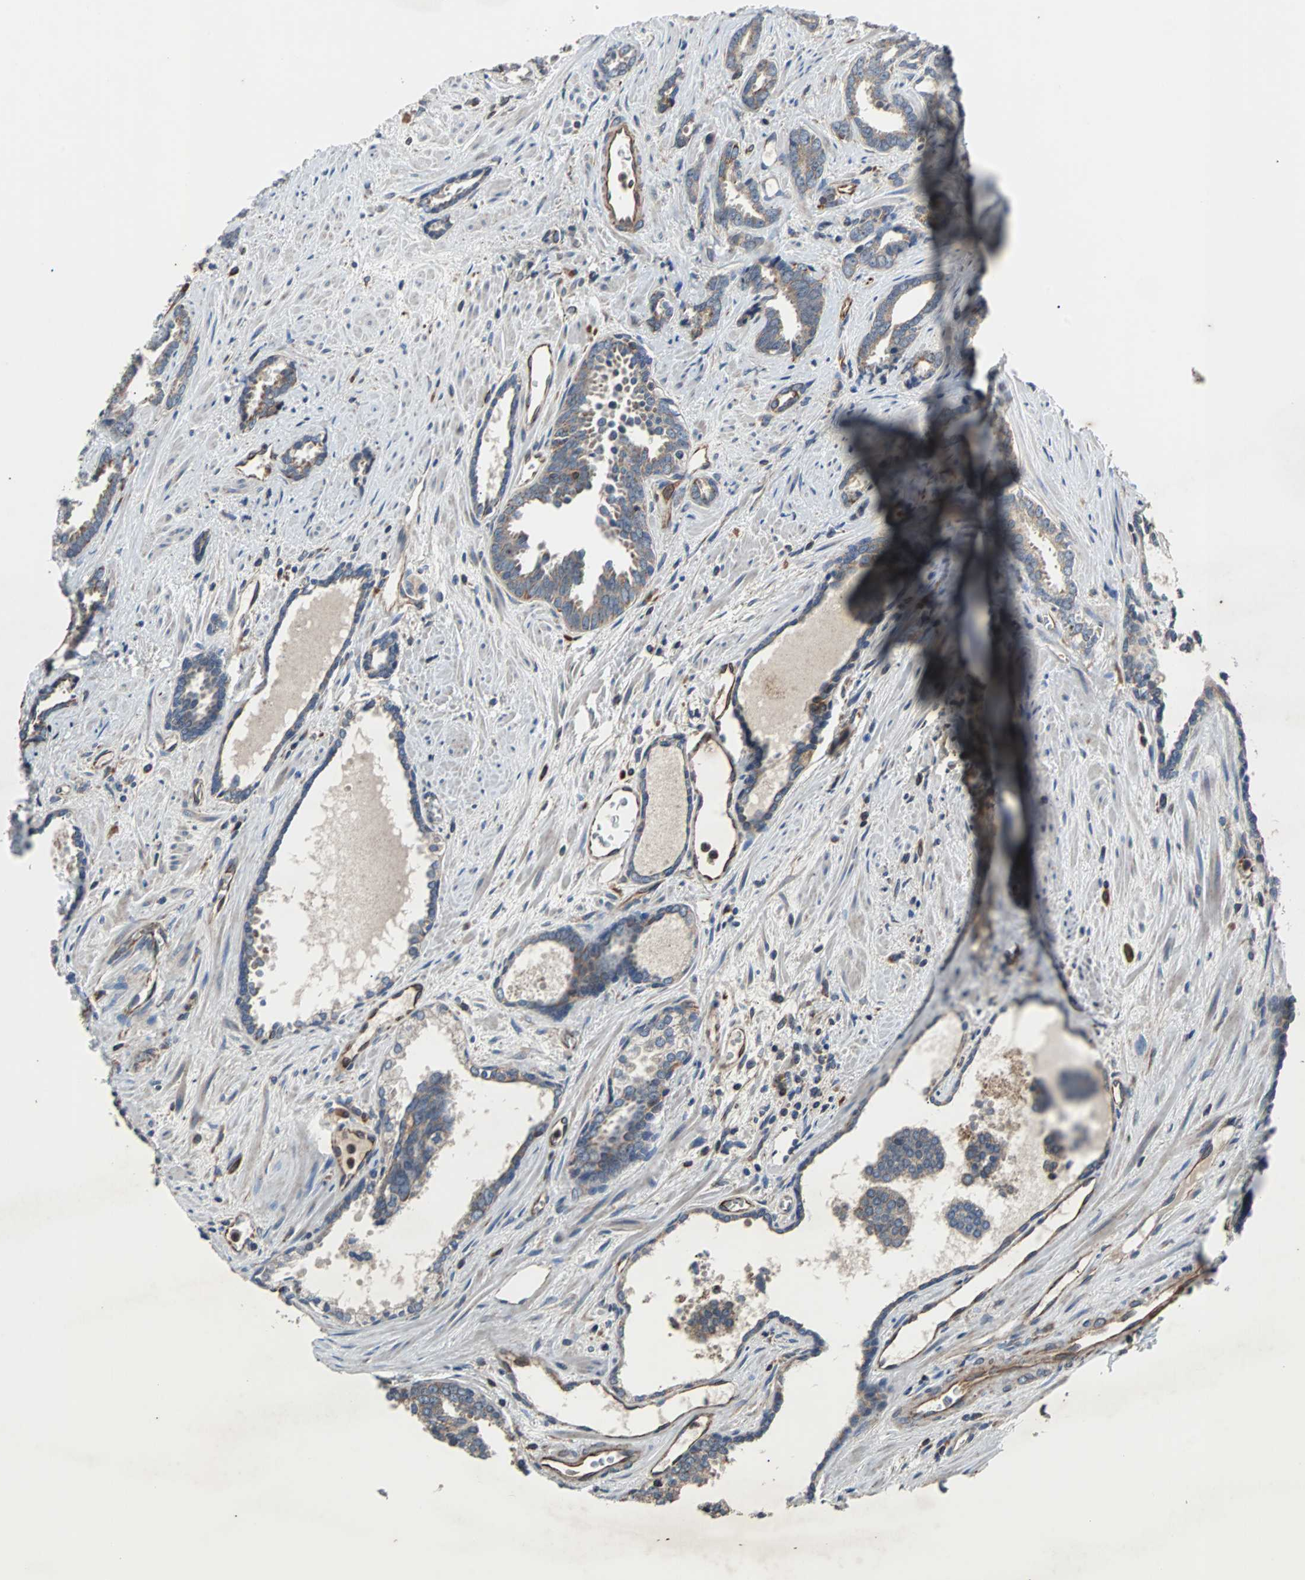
{"staining": {"intensity": "weak", "quantity": ">75%", "location": "cytoplasmic/membranous"}, "tissue": "prostate cancer", "cell_type": "Tumor cells", "image_type": "cancer", "snomed": [{"axis": "morphology", "description": "Adenocarcinoma, High grade"}, {"axis": "topography", "description": "Prostate"}], "caption": "This histopathology image shows IHC staining of human prostate cancer (high-grade adenocarcinoma), with low weak cytoplasmic/membranous staining in about >75% of tumor cells.", "gene": "ACTR3", "patient": {"sex": "male", "age": 67}}